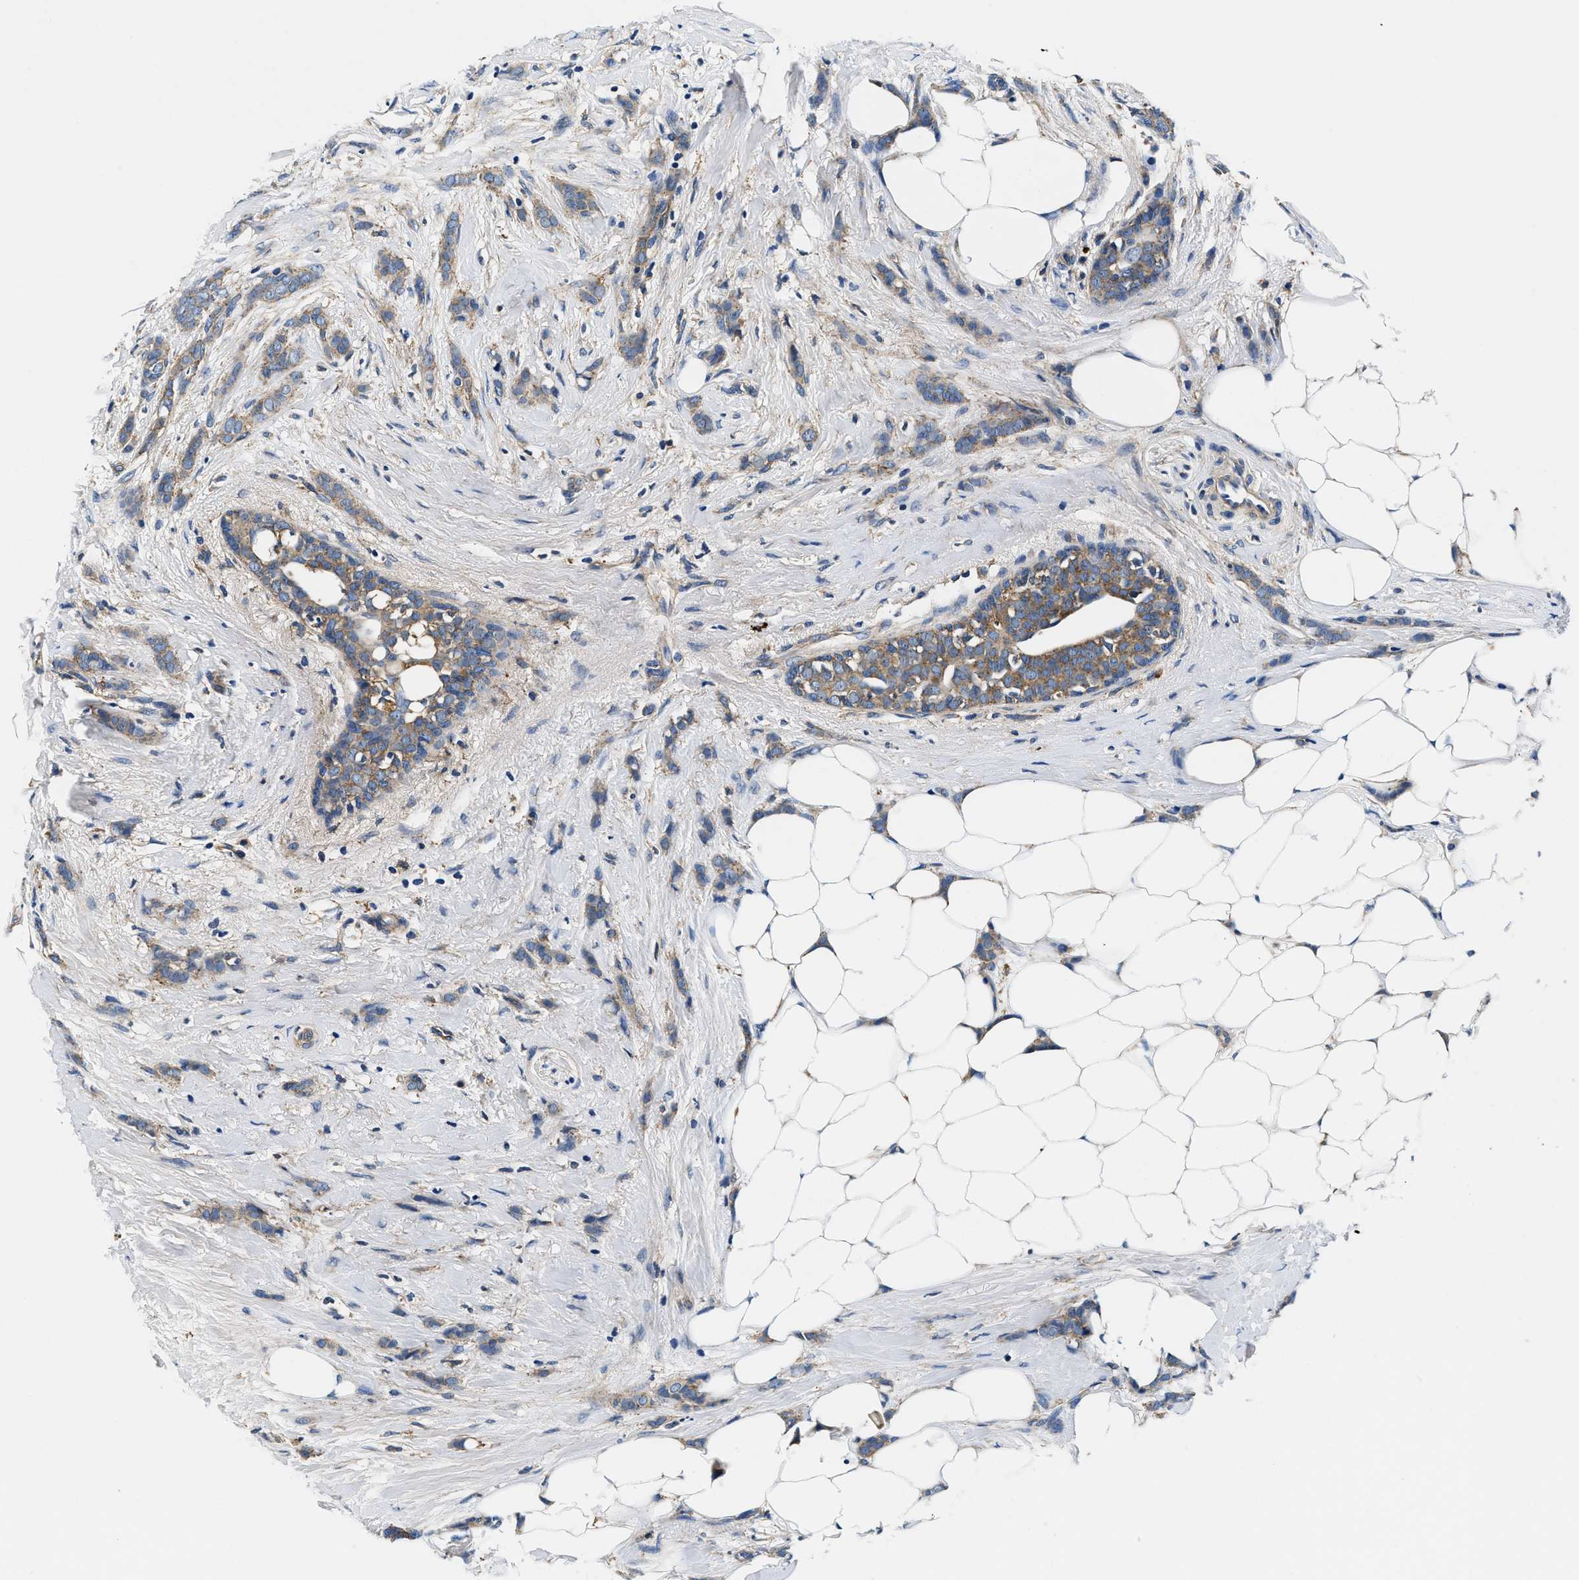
{"staining": {"intensity": "weak", "quantity": ">75%", "location": "cytoplasmic/membranous"}, "tissue": "breast cancer", "cell_type": "Tumor cells", "image_type": "cancer", "snomed": [{"axis": "morphology", "description": "Lobular carcinoma, in situ"}, {"axis": "morphology", "description": "Lobular carcinoma"}, {"axis": "topography", "description": "Breast"}], "caption": "Immunohistochemical staining of human lobular carcinoma (breast) displays low levels of weak cytoplasmic/membranous staining in approximately >75% of tumor cells. (Stains: DAB in brown, nuclei in blue, Microscopy: brightfield microscopy at high magnification).", "gene": "ZFAND3", "patient": {"sex": "female", "age": 41}}